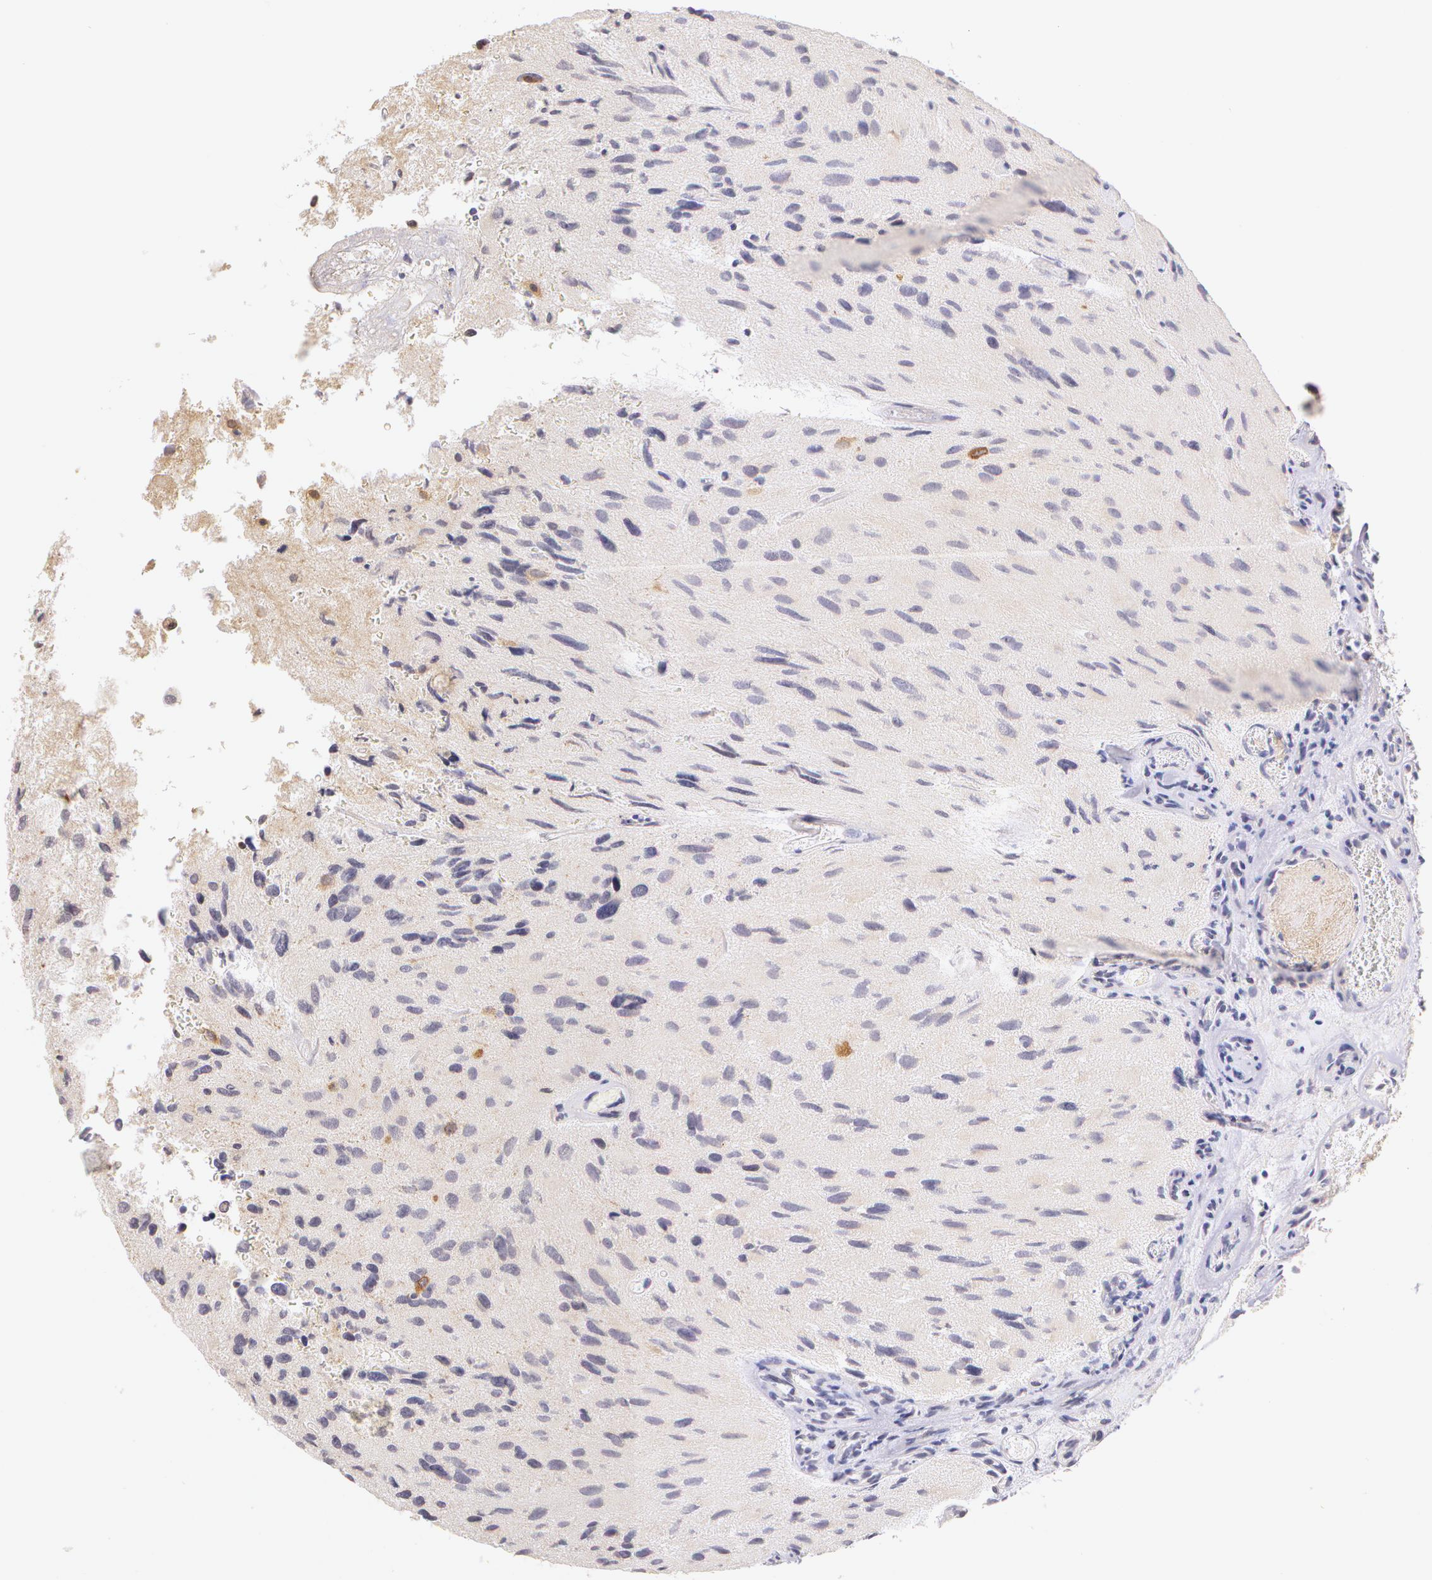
{"staining": {"intensity": "negative", "quantity": "none", "location": "none"}, "tissue": "glioma", "cell_type": "Tumor cells", "image_type": "cancer", "snomed": [{"axis": "morphology", "description": "Glioma, malignant, High grade"}, {"axis": "topography", "description": "Brain"}], "caption": "Immunohistochemistry micrograph of glioma stained for a protein (brown), which shows no staining in tumor cells.", "gene": "ZNF597", "patient": {"sex": "male", "age": 69}}